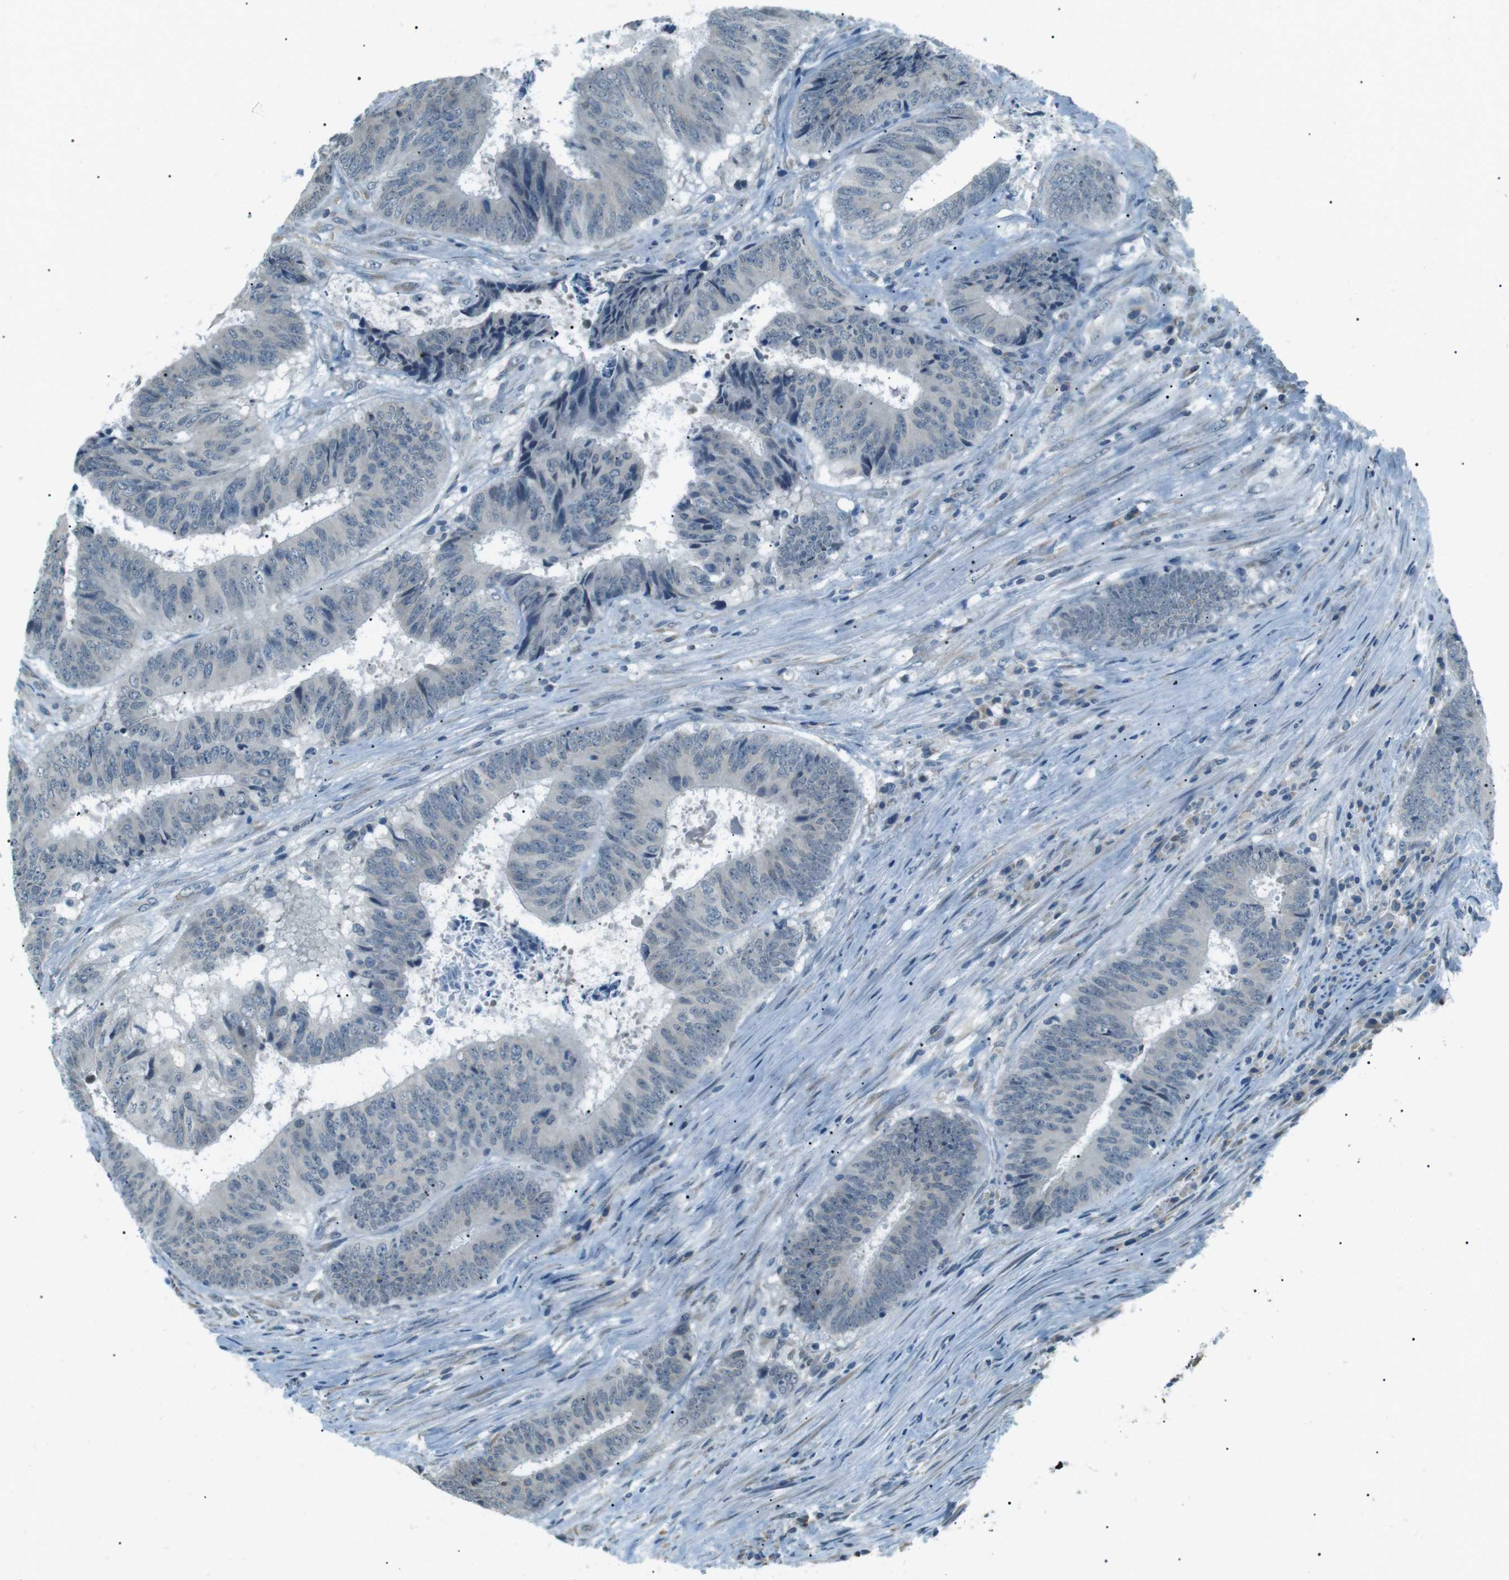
{"staining": {"intensity": "negative", "quantity": "none", "location": "none"}, "tissue": "colorectal cancer", "cell_type": "Tumor cells", "image_type": "cancer", "snomed": [{"axis": "morphology", "description": "Adenocarcinoma, NOS"}, {"axis": "topography", "description": "Rectum"}], "caption": "Histopathology image shows no significant protein positivity in tumor cells of colorectal cancer.", "gene": "SERPINB2", "patient": {"sex": "male", "age": 72}}